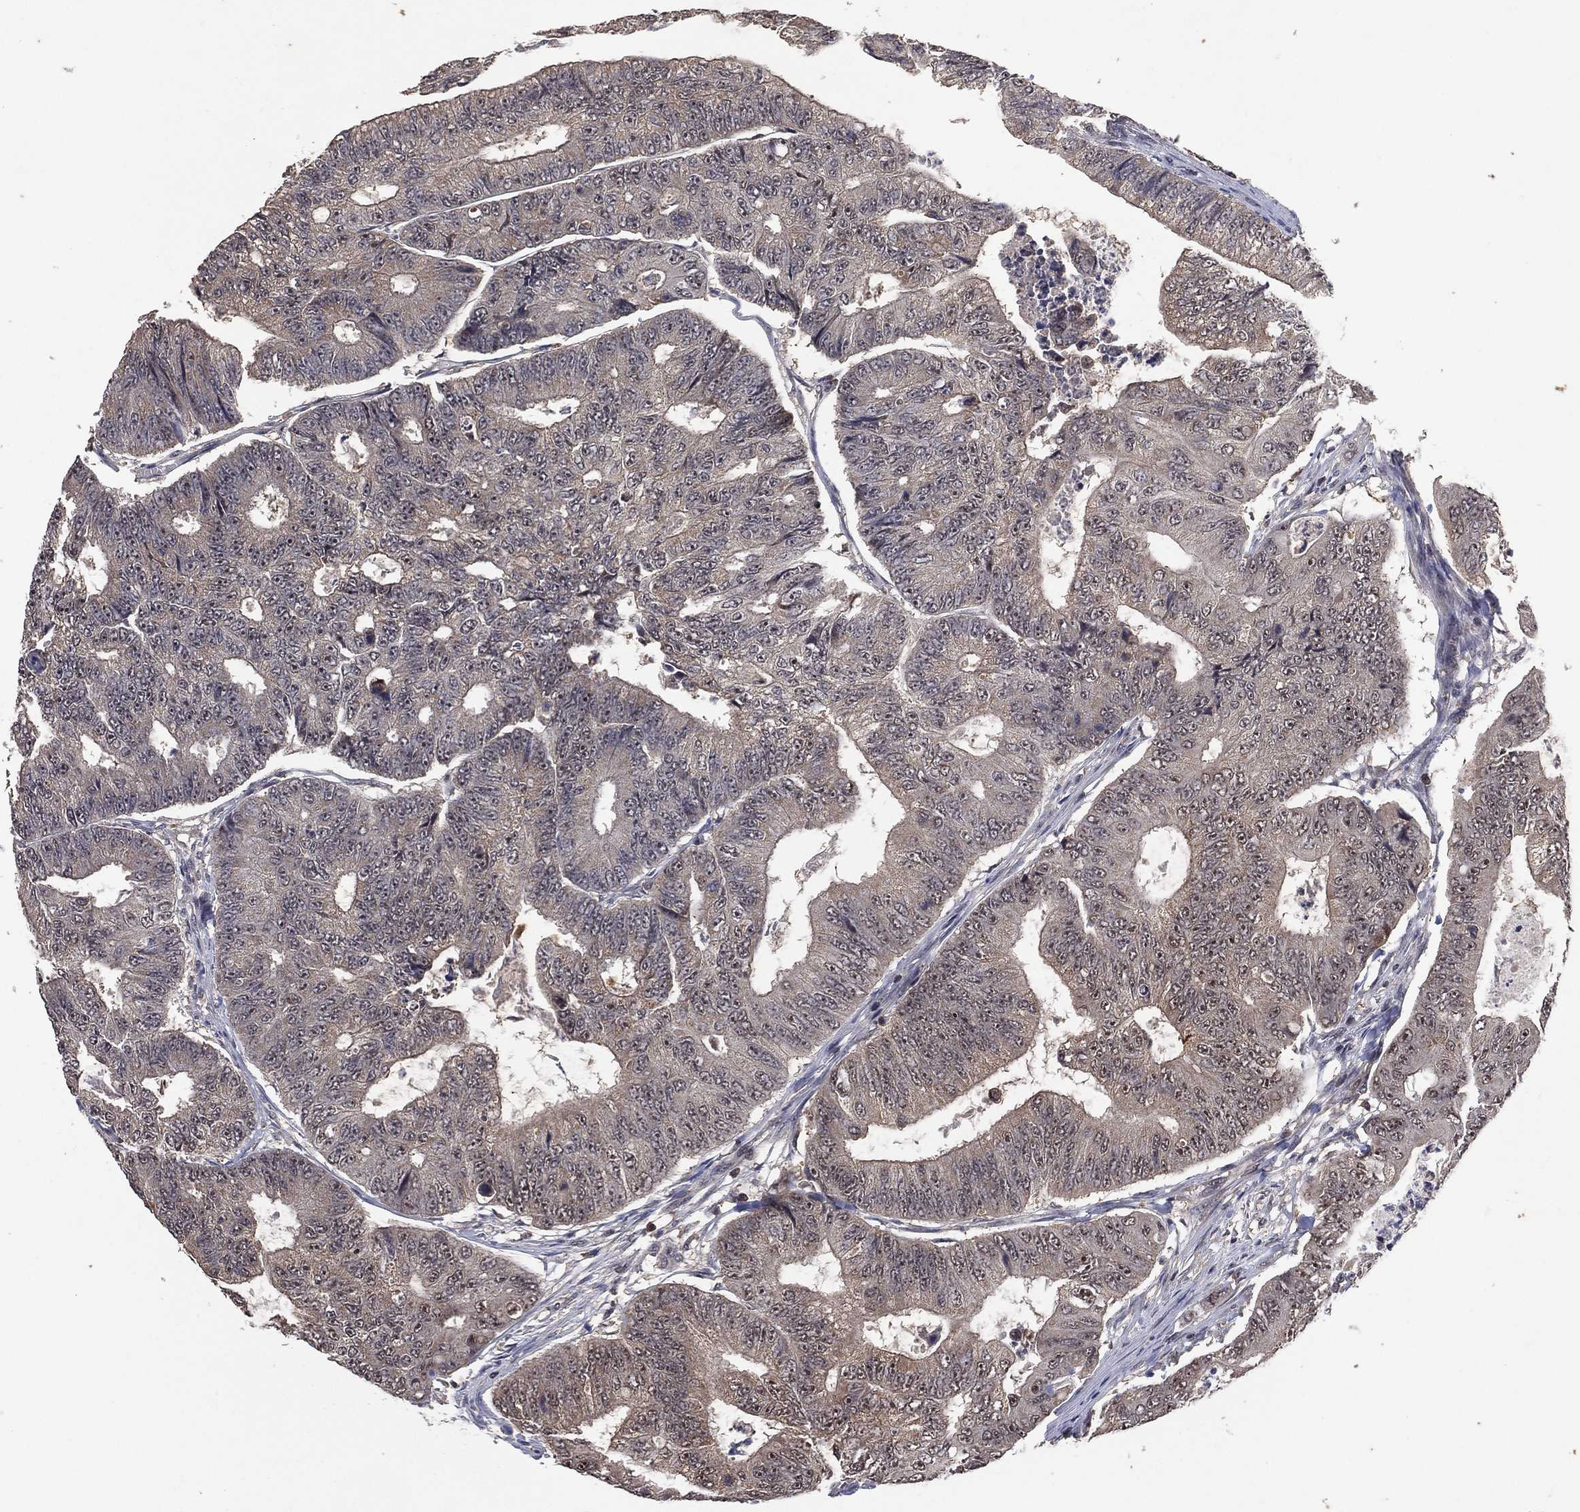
{"staining": {"intensity": "negative", "quantity": "none", "location": "none"}, "tissue": "colorectal cancer", "cell_type": "Tumor cells", "image_type": "cancer", "snomed": [{"axis": "morphology", "description": "Adenocarcinoma, NOS"}, {"axis": "topography", "description": "Colon"}], "caption": "The immunohistochemistry (IHC) image has no significant positivity in tumor cells of colorectal adenocarcinoma tissue.", "gene": "NELFCD", "patient": {"sex": "female", "age": 48}}